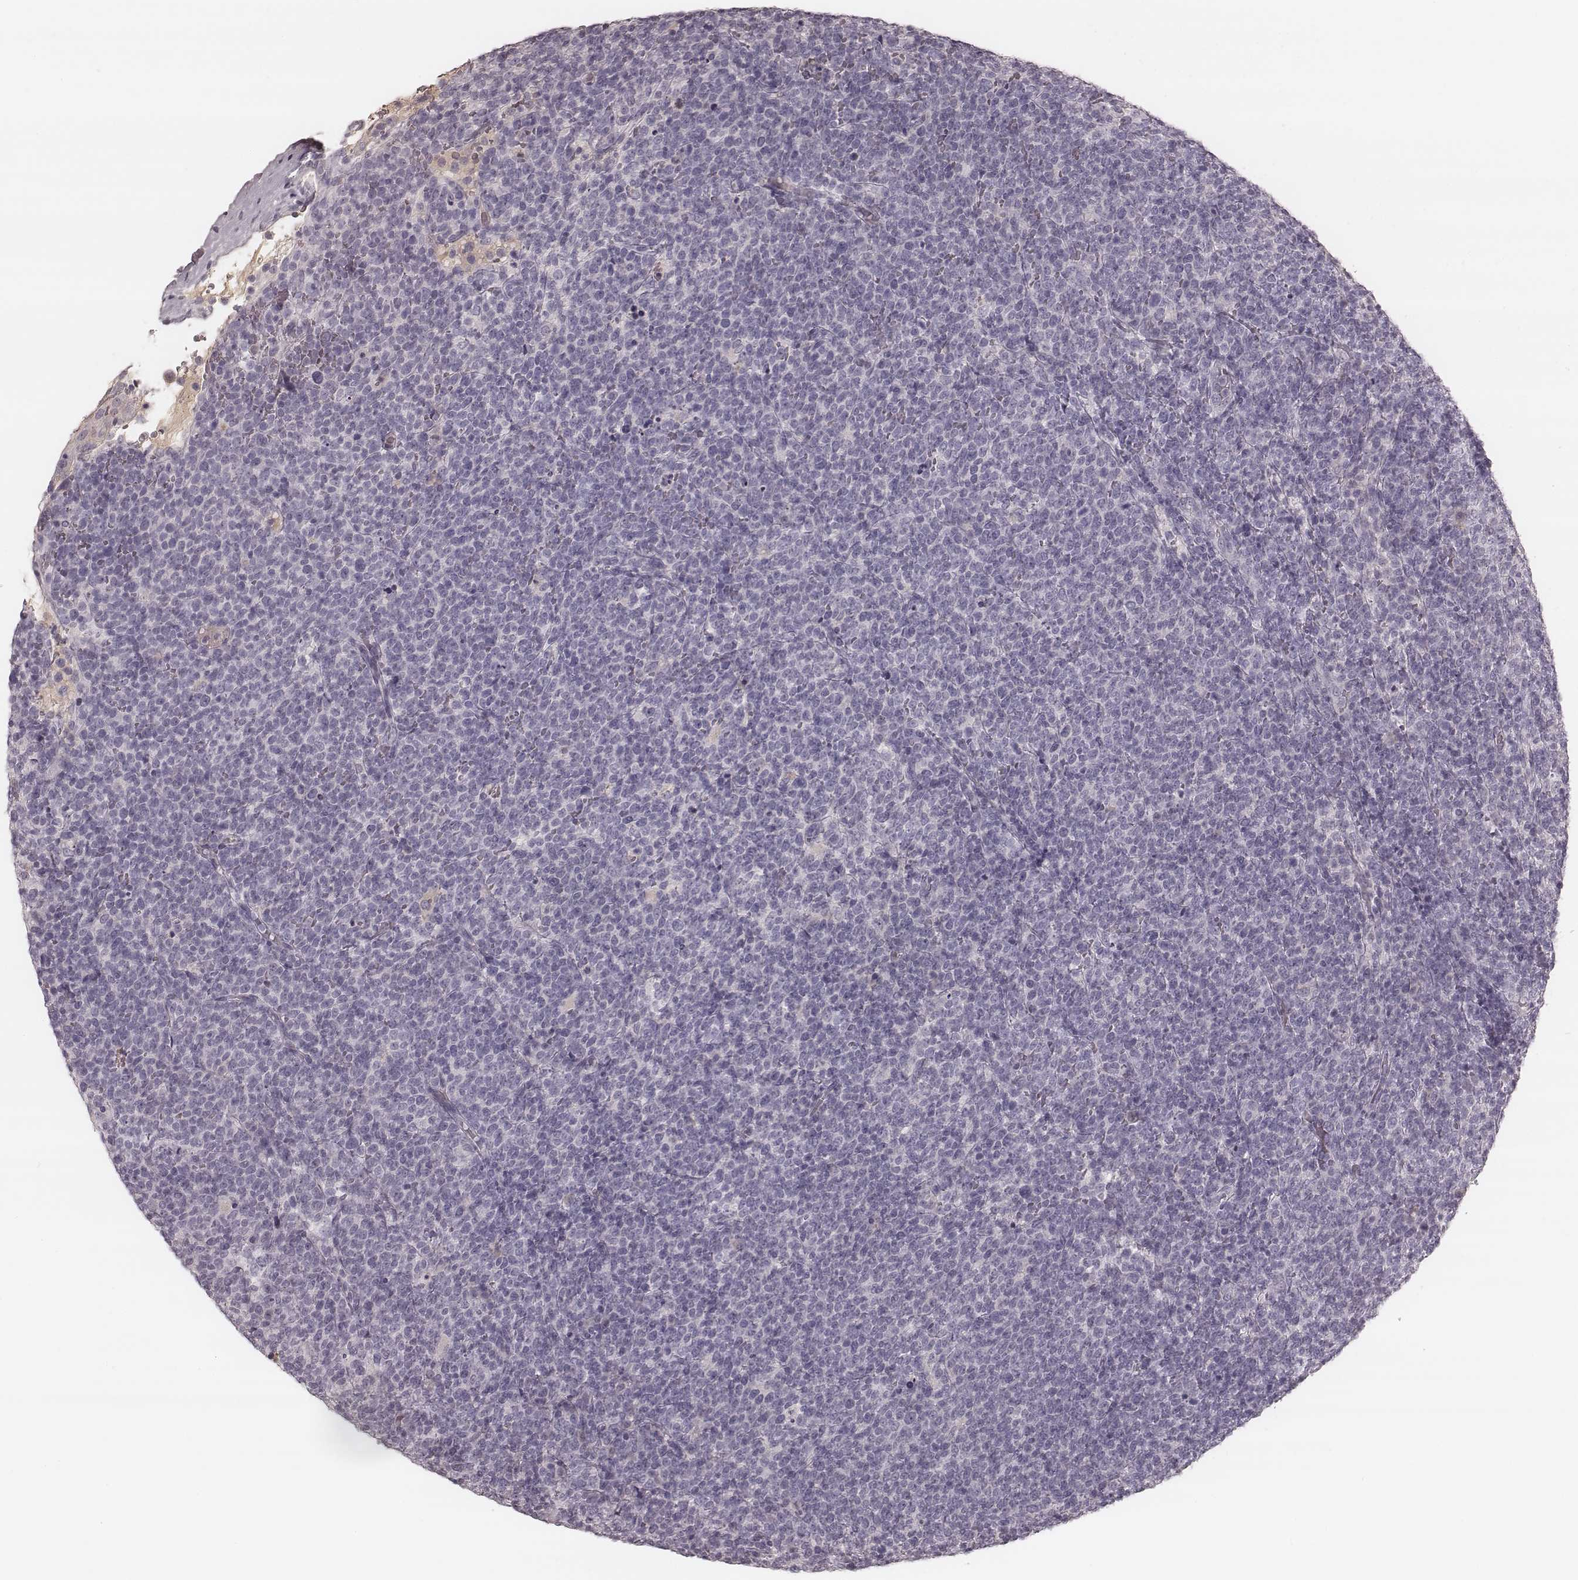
{"staining": {"intensity": "negative", "quantity": "none", "location": "none"}, "tissue": "lymphoma", "cell_type": "Tumor cells", "image_type": "cancer", "snomed": [{"axis": "morphology", "description": "Malignant lymphoma, non-Hodgkin's type, High grade"}, {"axis": "topography", "description": "Lymph node"}], "caption": "Immunohistochemistry (IHC) of lymphoma shows no expression in tumor cells.", "gene": "SMIM24", "patient": {"sex": "male", "age": 61}}